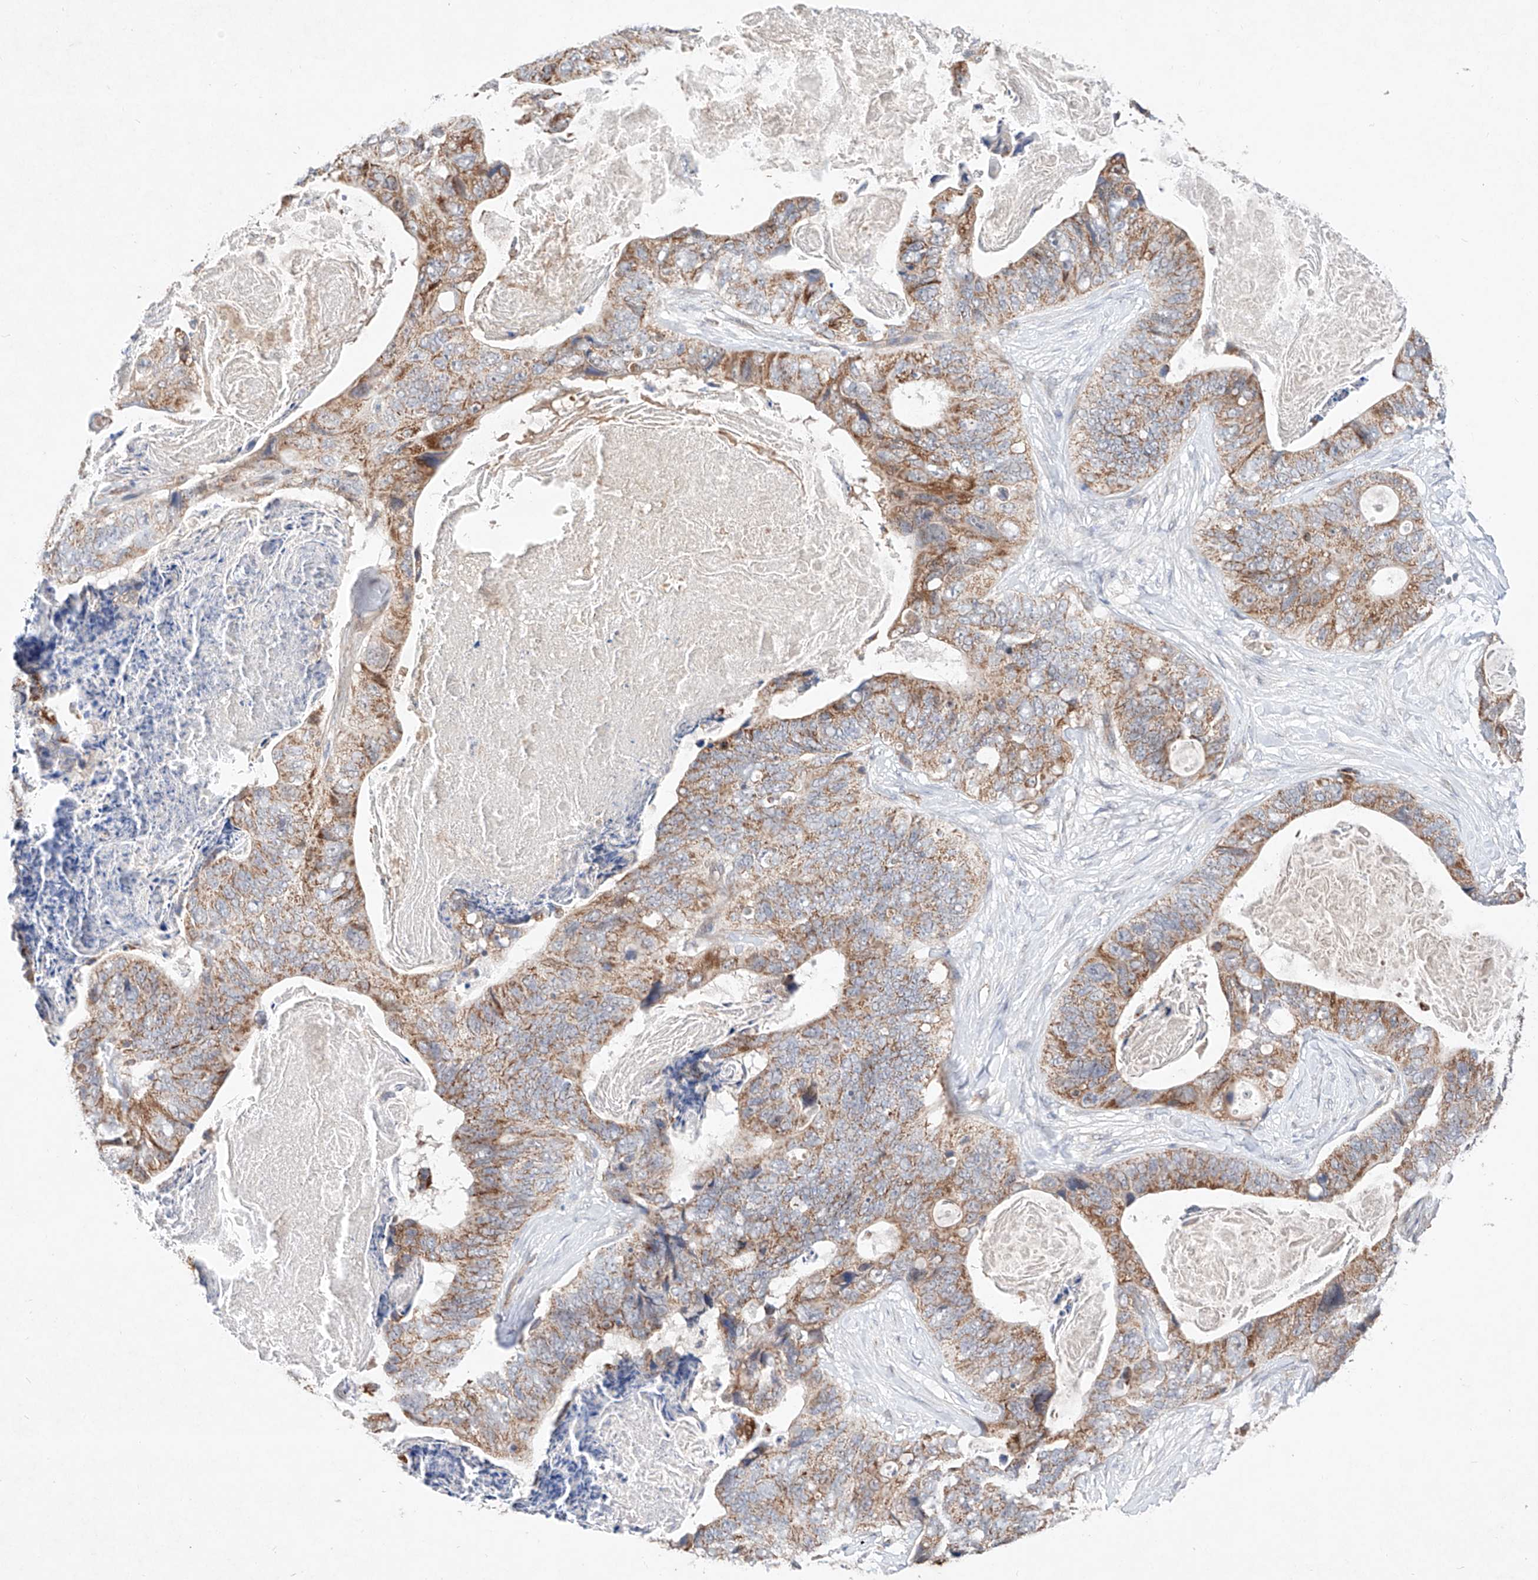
{"staining": {"intensity": "moderate", "quantity": ">75%", "location": "cytoplasmic/membranous"}, "tissue": "stomach cancer", "cell_type": "Tumor cells", "image_type": "cancer", "snomed": [{"axis": "morphology", "description": "Adenocarcinoma, NOS"}, {"axis": "topography", "description": "Stomach"}], "caption": "Immunohistochemical staining of stomach cancer (adenocarcinoma) exhibits medium levels of moderate cytoplasmic/membranous protein positivity in about >75% of tumor cells.", "gene": "FASTK", "patient": {"sex": "female", "age": 89}}